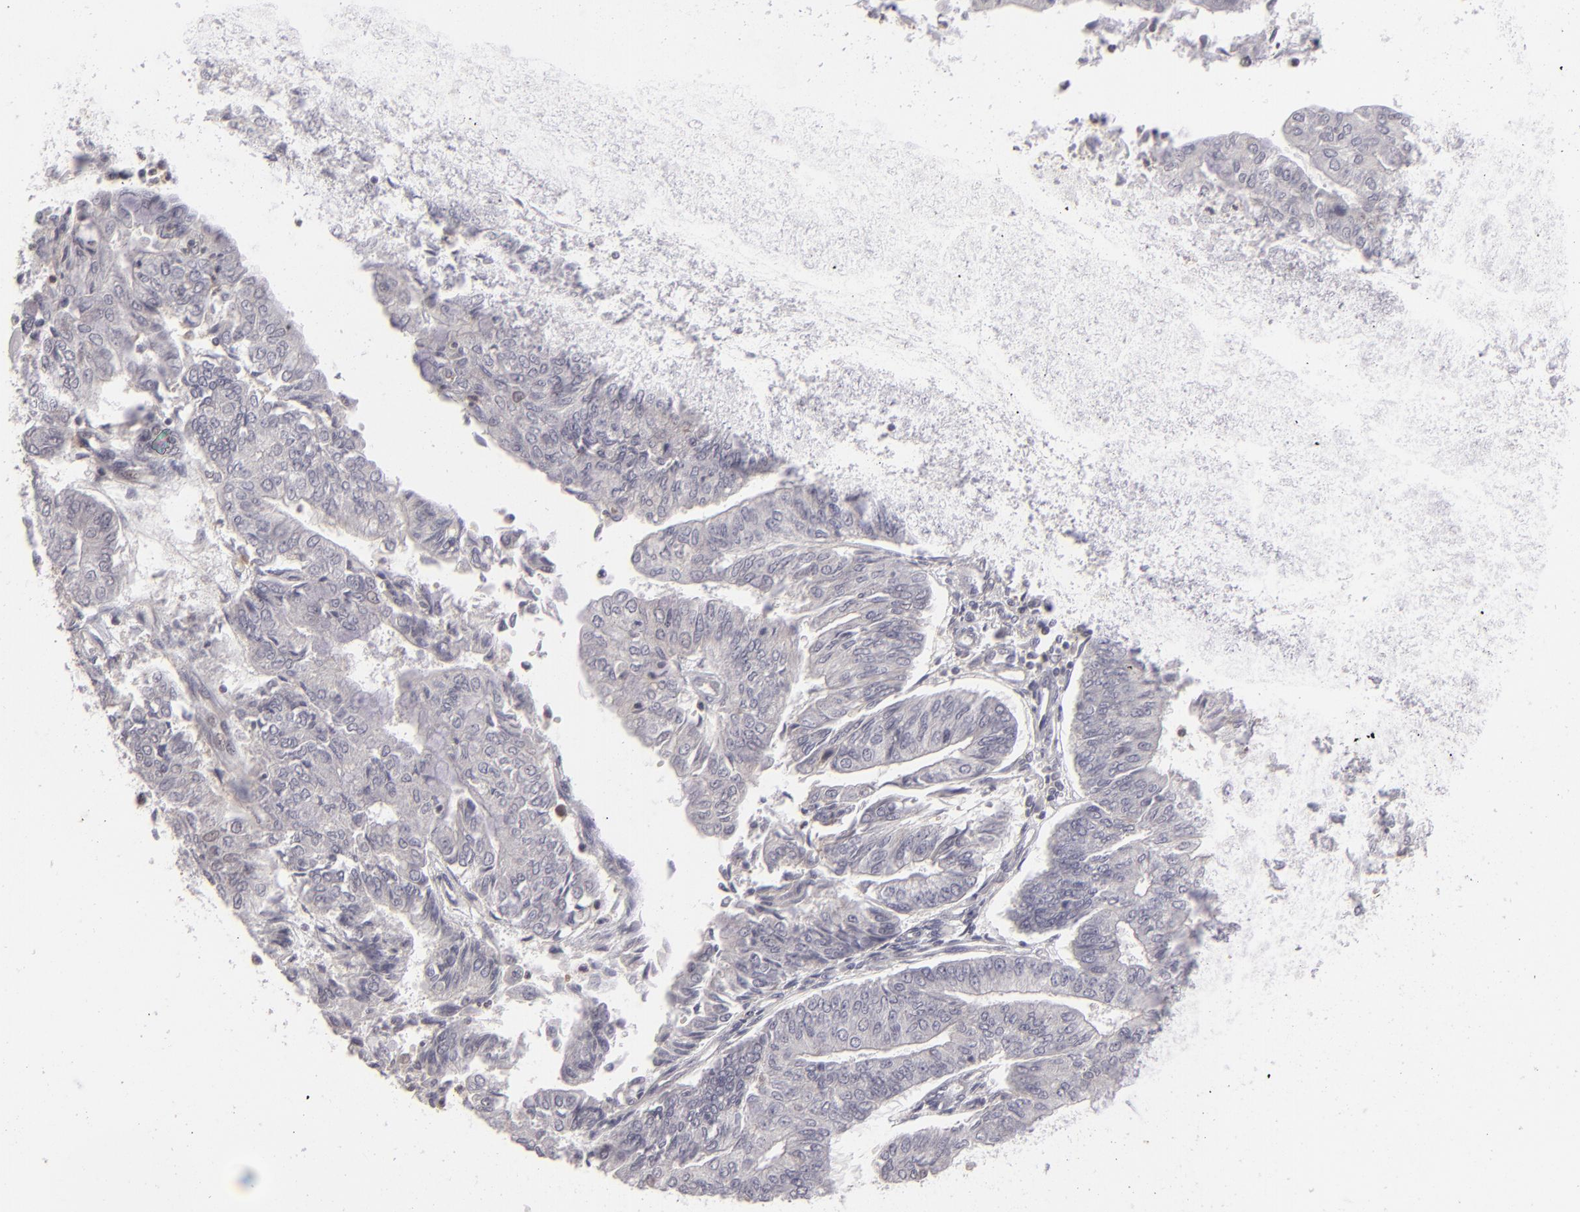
{"staining": {"intensity": "negative", "quantity": "none", "location": "none"}, "tissue": "endometrial cancer", "cell_type": "Tumor cells", "image_type": "cancer", "snomed": [{"axis": "morphology", "description": "Adenocarcinoma, NOS"}, {"axis": "topography", "description": "Endometrium"}], "caption": "Endometrial cancer (adenocarcinoma) stained for a protein using immunohistochemistry (IHC) shows no positivity tumor cells.", "gene": "CLDN2", "patient": {"sex": "female", "age": 59}}